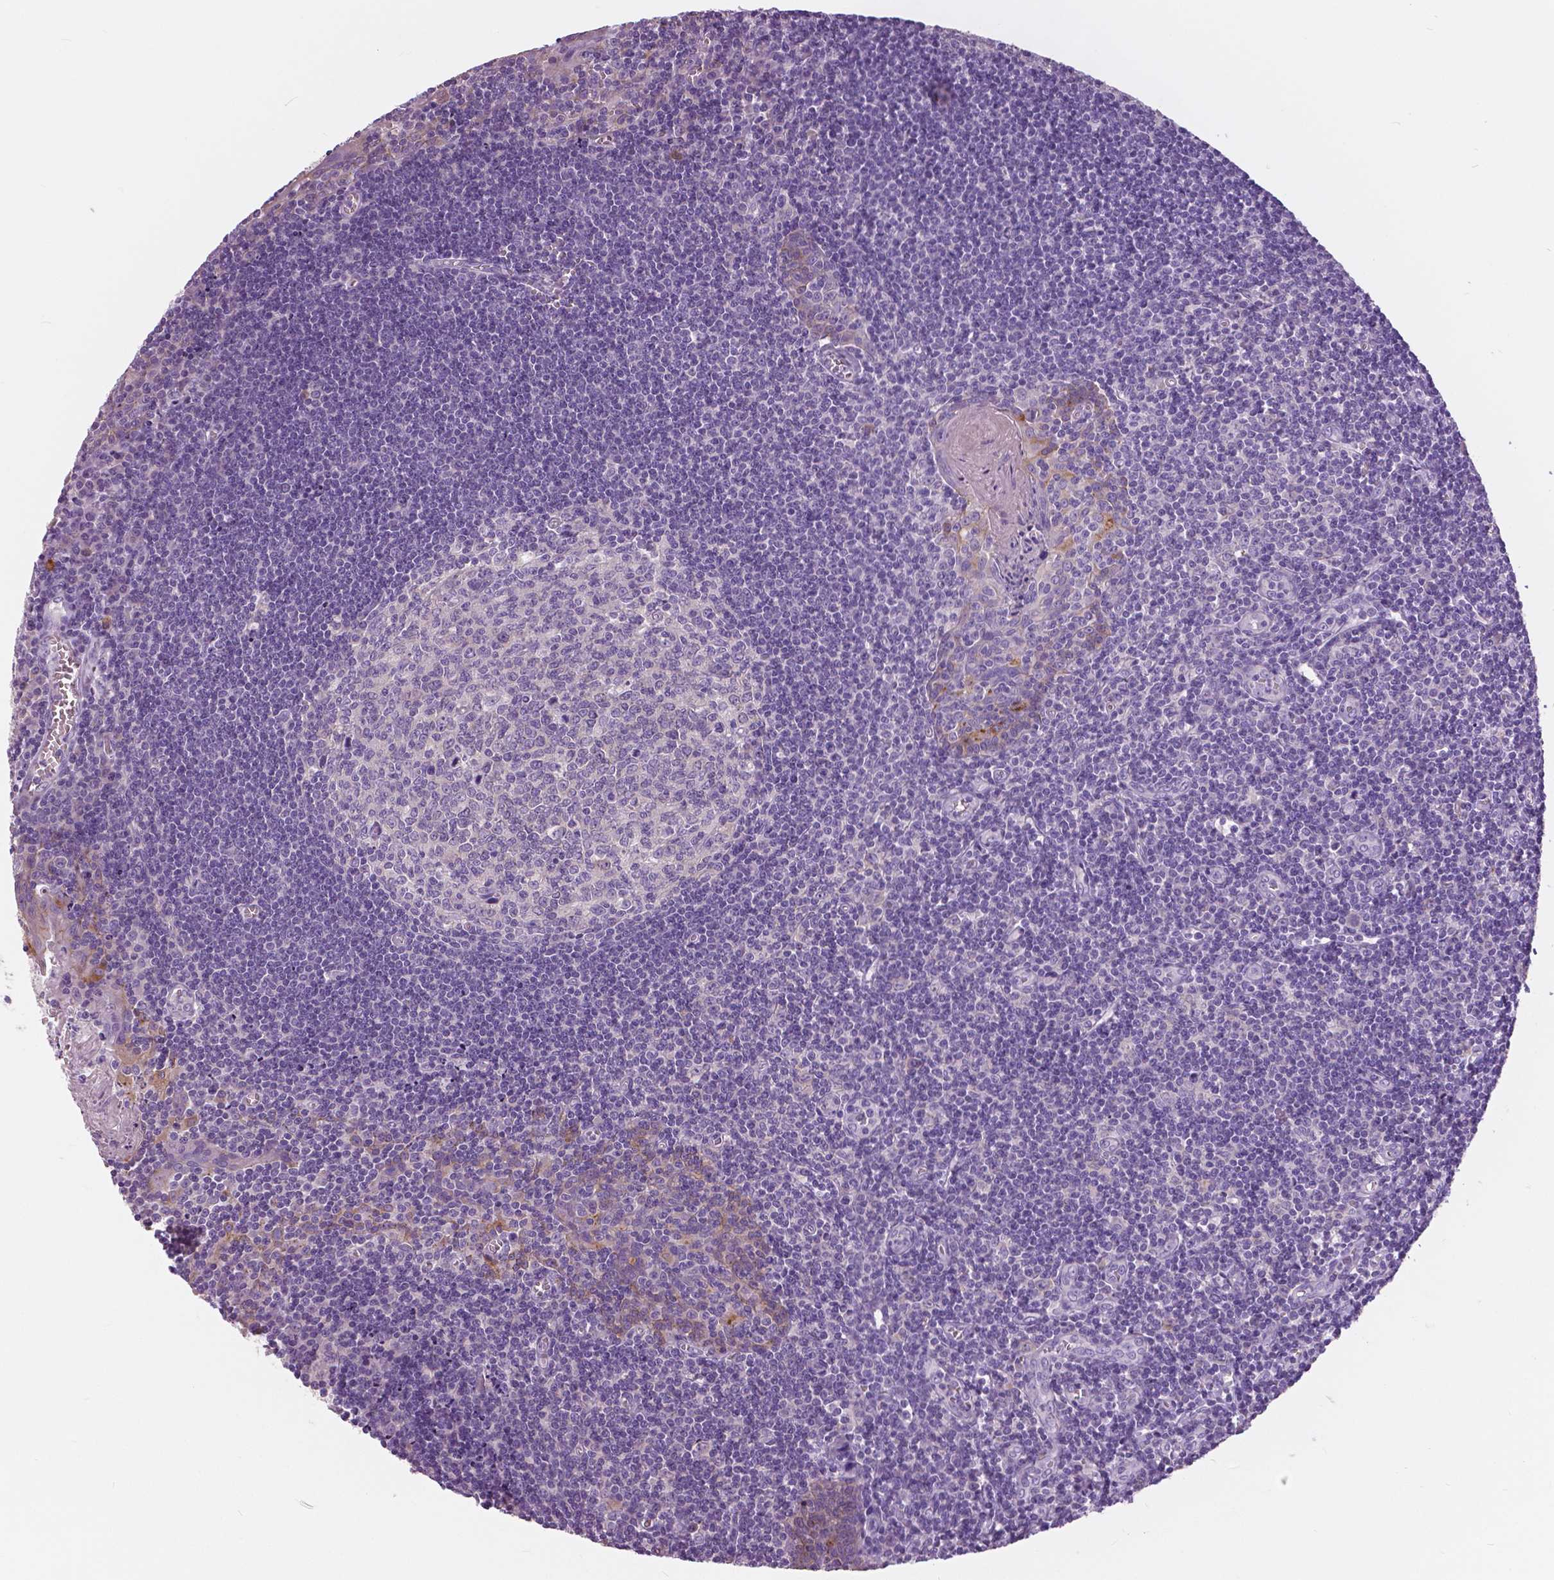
{"staining": {"intensity": "negative", "quantity": "none", "location": "none"}, "tissue": "tonsil", "cell_type": "Germinal center cells", "image_type": "normal", "snomed": [{"axis": "morphology", "description": "Normal tissue, NOS"}, {"axis": "morphology", "description": "Inflammation, NOS"}, {"axis": "topography", "description": "Tonsil"}], "caption": "Micrograph shows no protein positivity in germinal center cells of unremarkable tonsil.", "gene": "SERPINI1", "patient": {"sex": "female", "age": 31}}